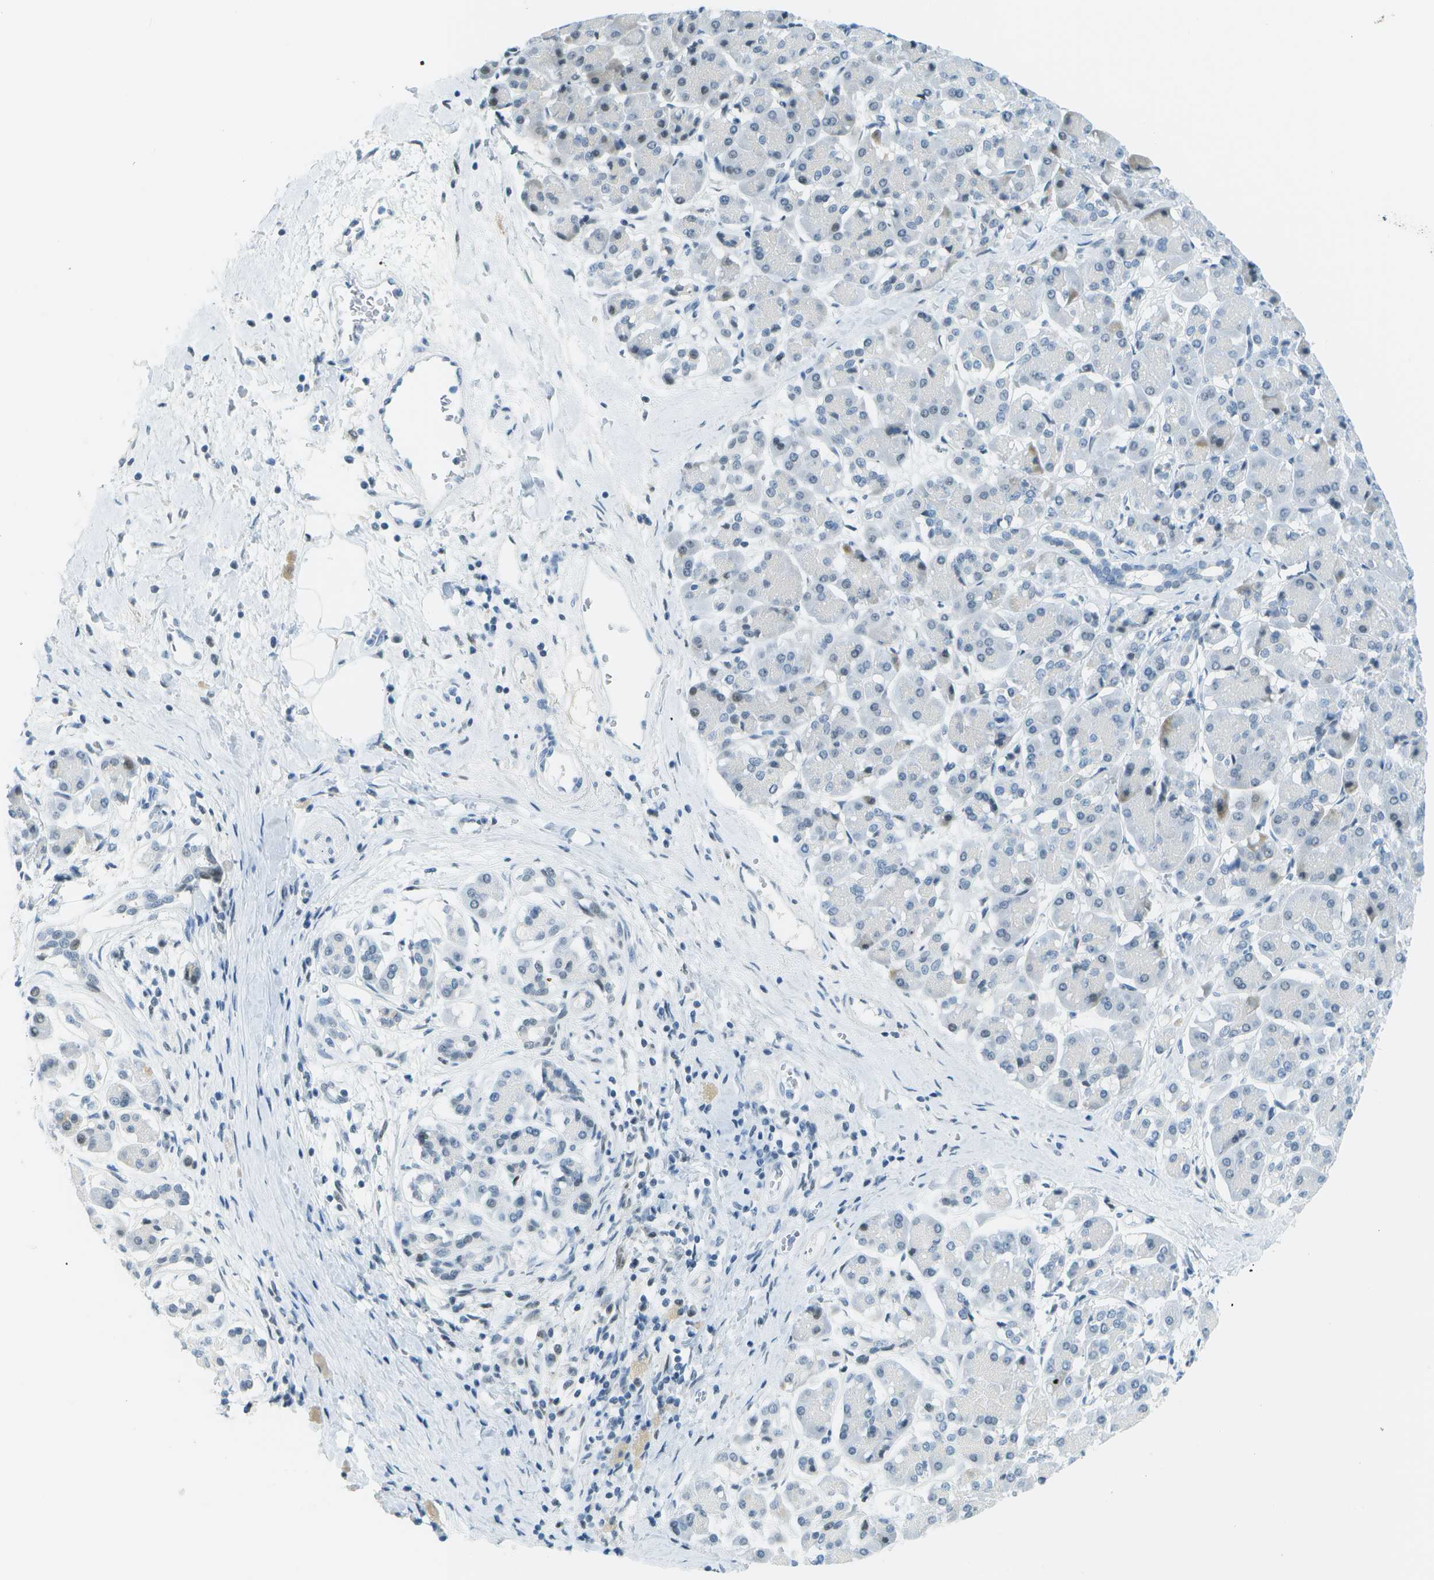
{"staining": {"intensity": "negative", "quantity": "none", "location": "none"}, "tissue": "pancreatic cancer", "cell_type": "Tumor cells", "image_type": "cancer", "snomed": [{"axis": "morphology", "description": "Adenocarcinoma, NOS"}, {"axis": "topography", "description": "Pancreas"}], "caption": "IHC of pancreatic cancer demonstrates no positivity in tumor cells.", "gene": "NEK11", "patient": {"sex": "male", "age": 55}}